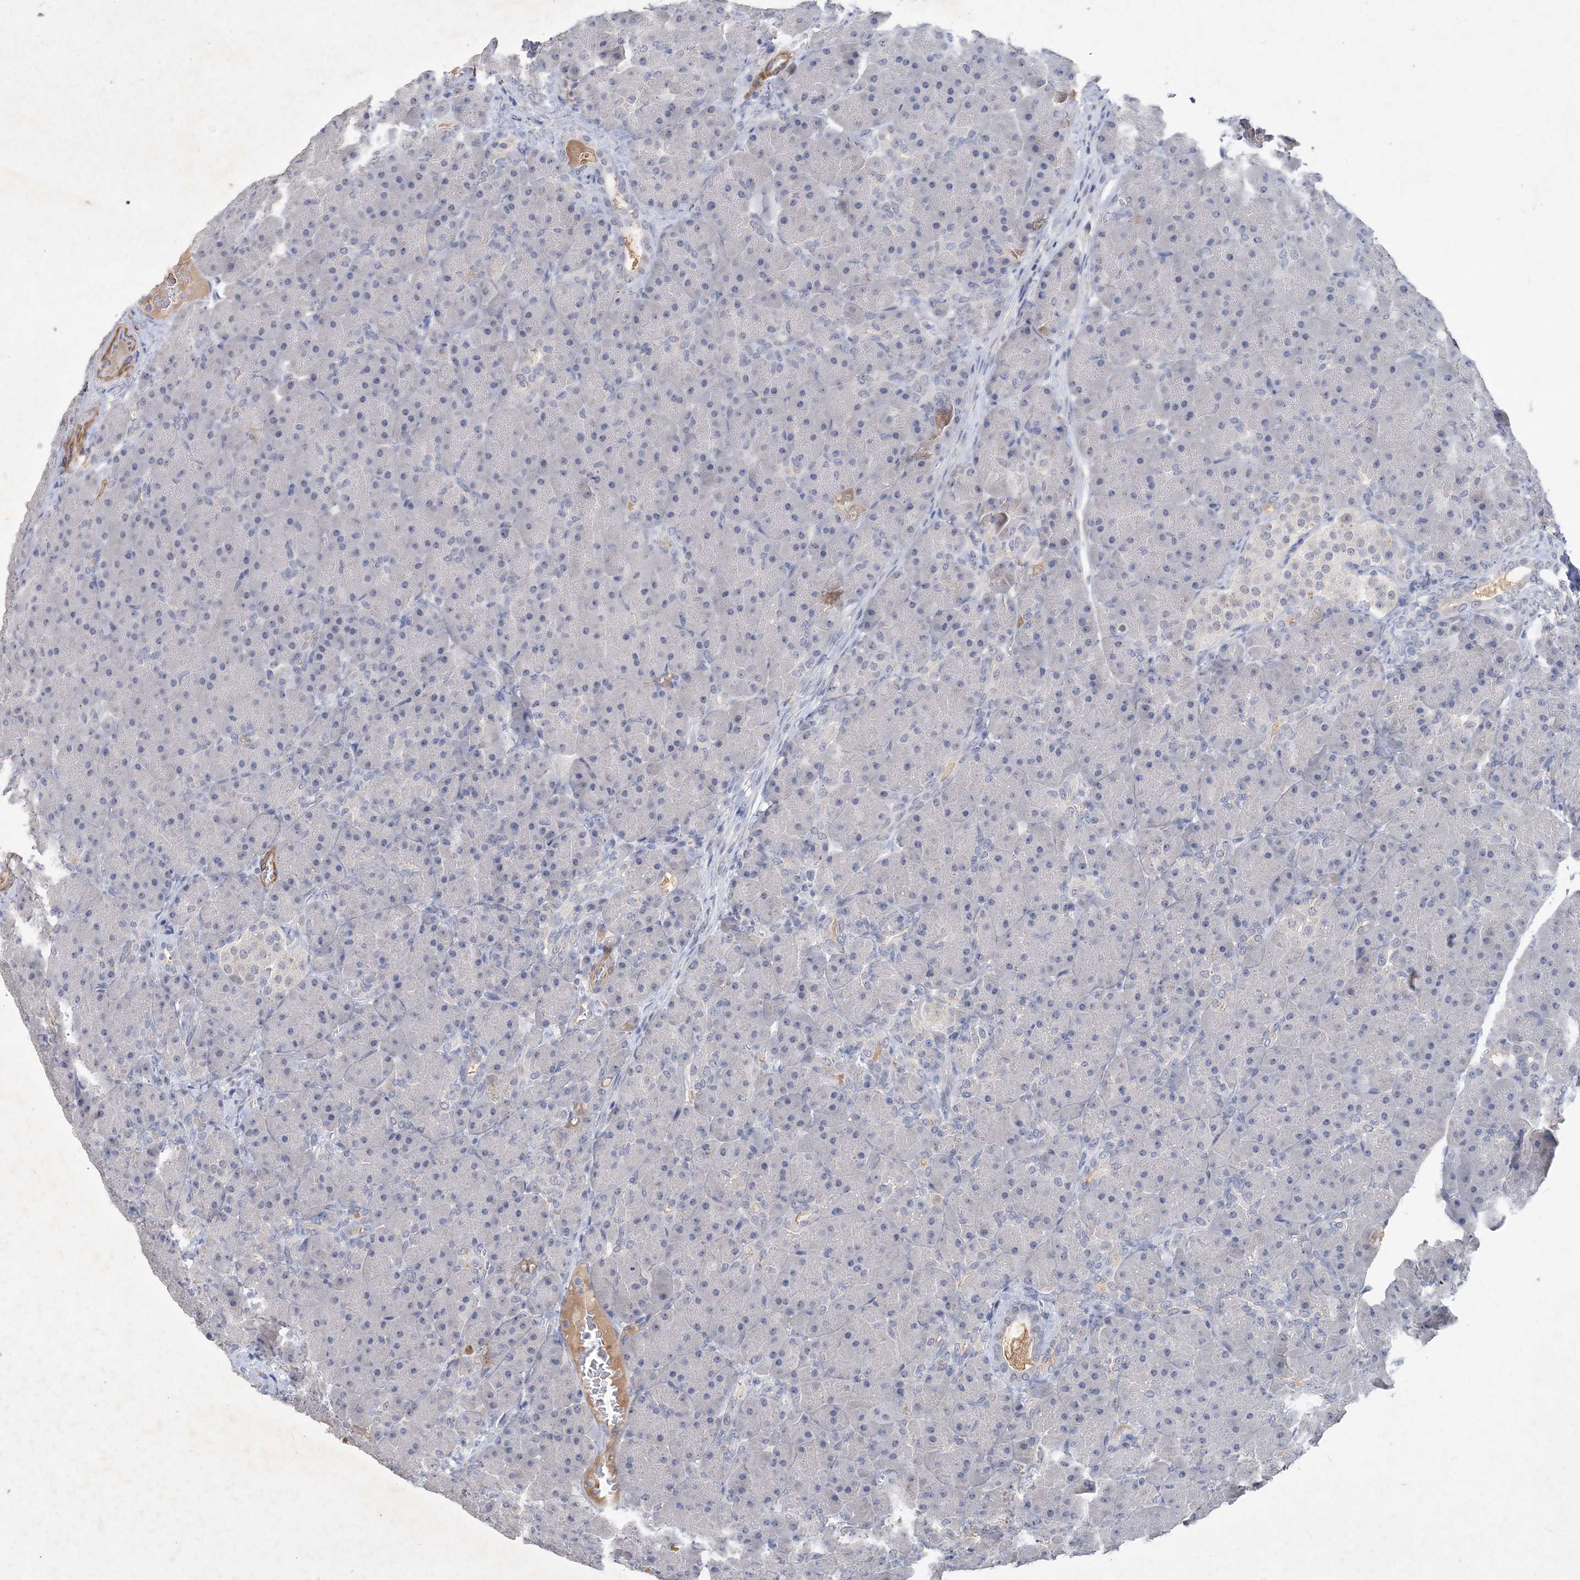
{"staining": {"intensity": "negative", "quantity": "none", "location": "none"}, "tissue": "pancreas", "cell_type": "Exocrine glandular cells", "image_type": "normal", "snomed": [{"axis": "morphology", "description": "Normal tissue, NOS"}, {"axis": "topography", "description": "Pancreas"}], "caption": "Immunohistochemical staining of unremarkable human pancreas shows no significant expression in exocrine glandular cells. (IHC, brightfield microscopy, high magnification).", "gene": "C11orf58", "patient": {"sex": "male", "age": 66}}